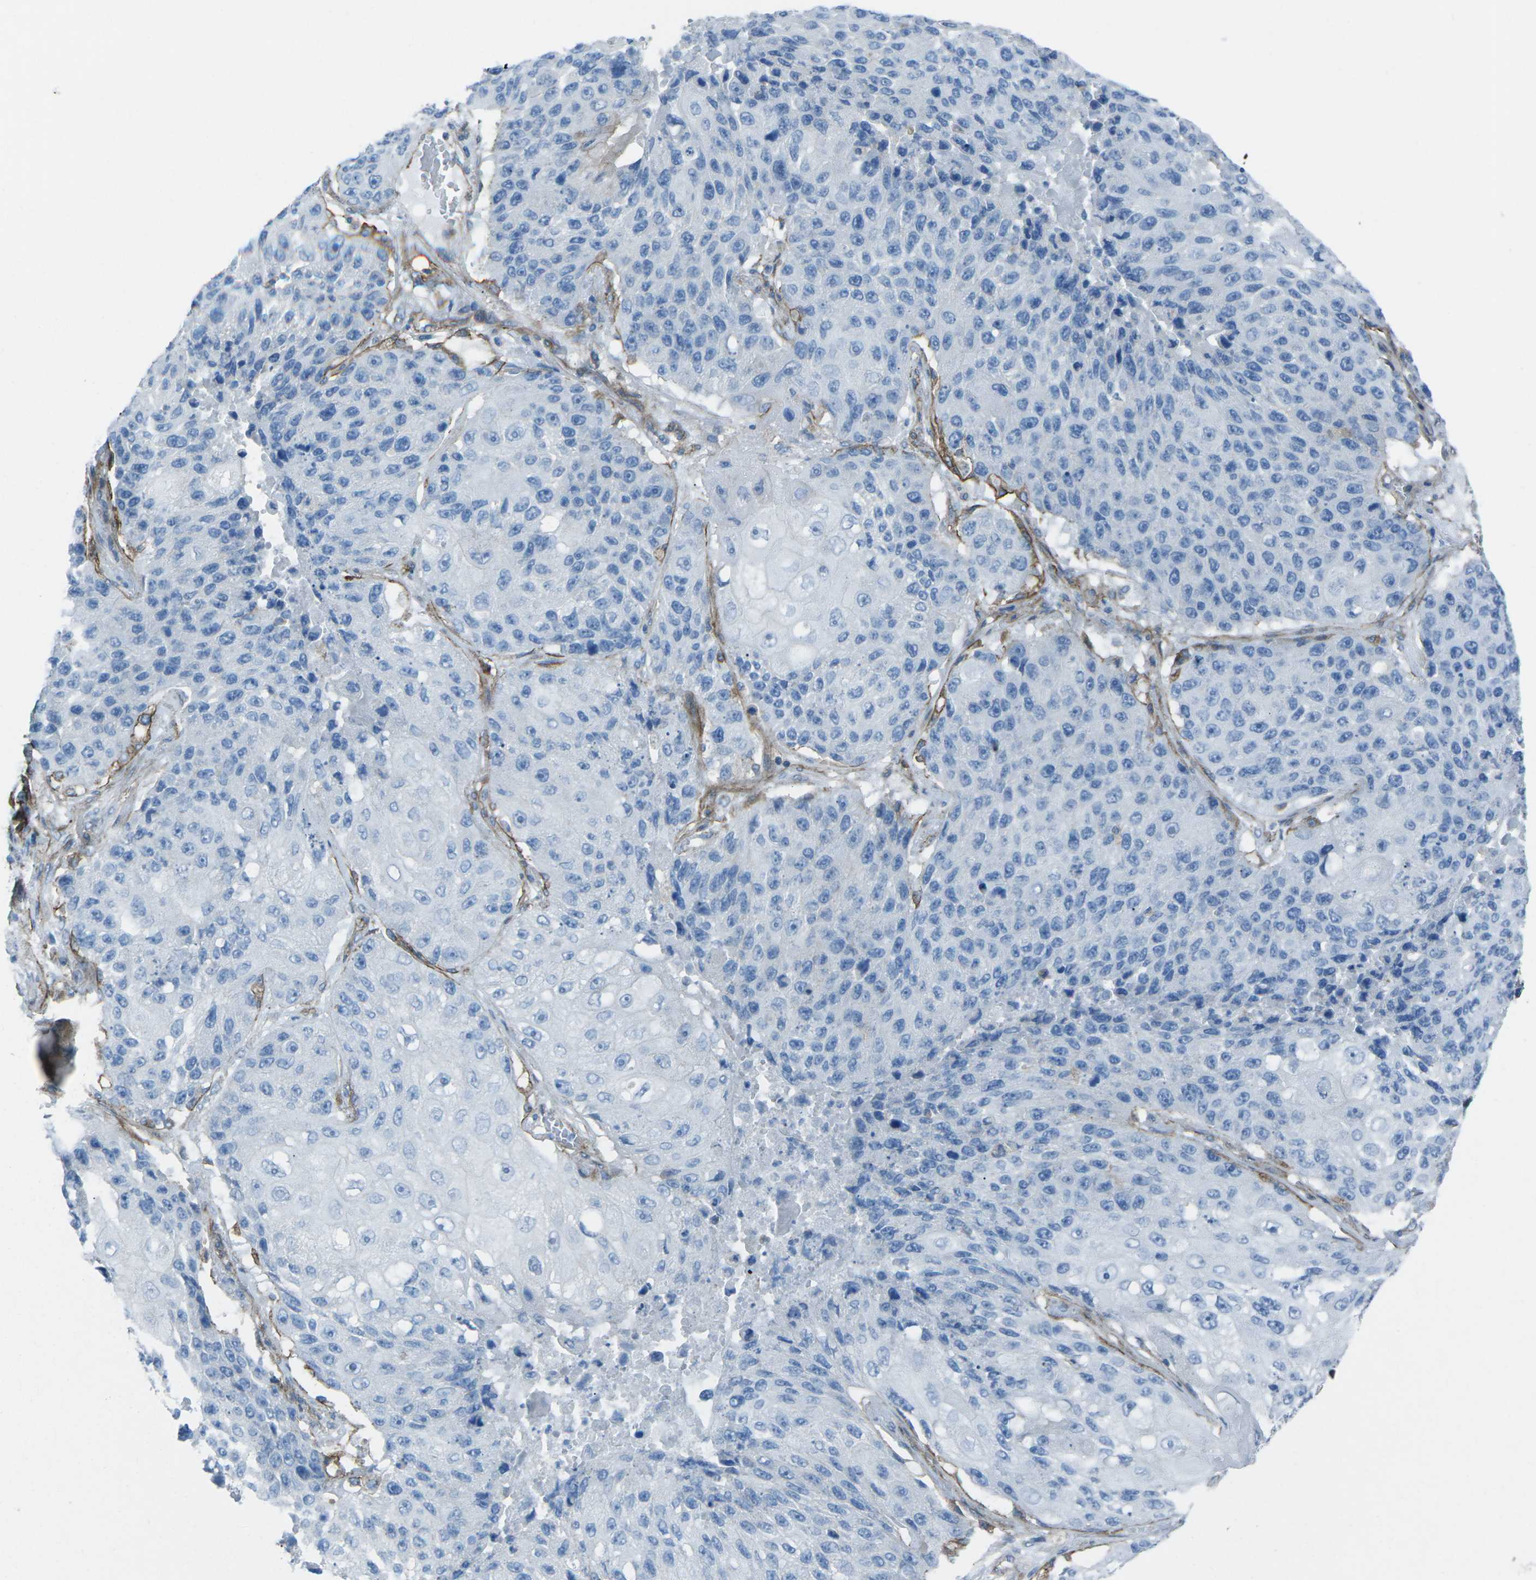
{"staining": {"intensity": "negative", "quantity": "none", "location": "none"}, "tissue": "lung cancer", "cell_type": "Tumor cells", "image_type": "cancer", "snomed": [{"axis": "morphology", "description": "Squamous cell carcinoma, NOS"}, {"axis": "topography", "description": "Lung"}], "caption": "Tumor cells show no significant protein staining in squamous cell carcinoma (lung).", "gene": "UTRN", "patient": {"sex": "male", "age": 61}}